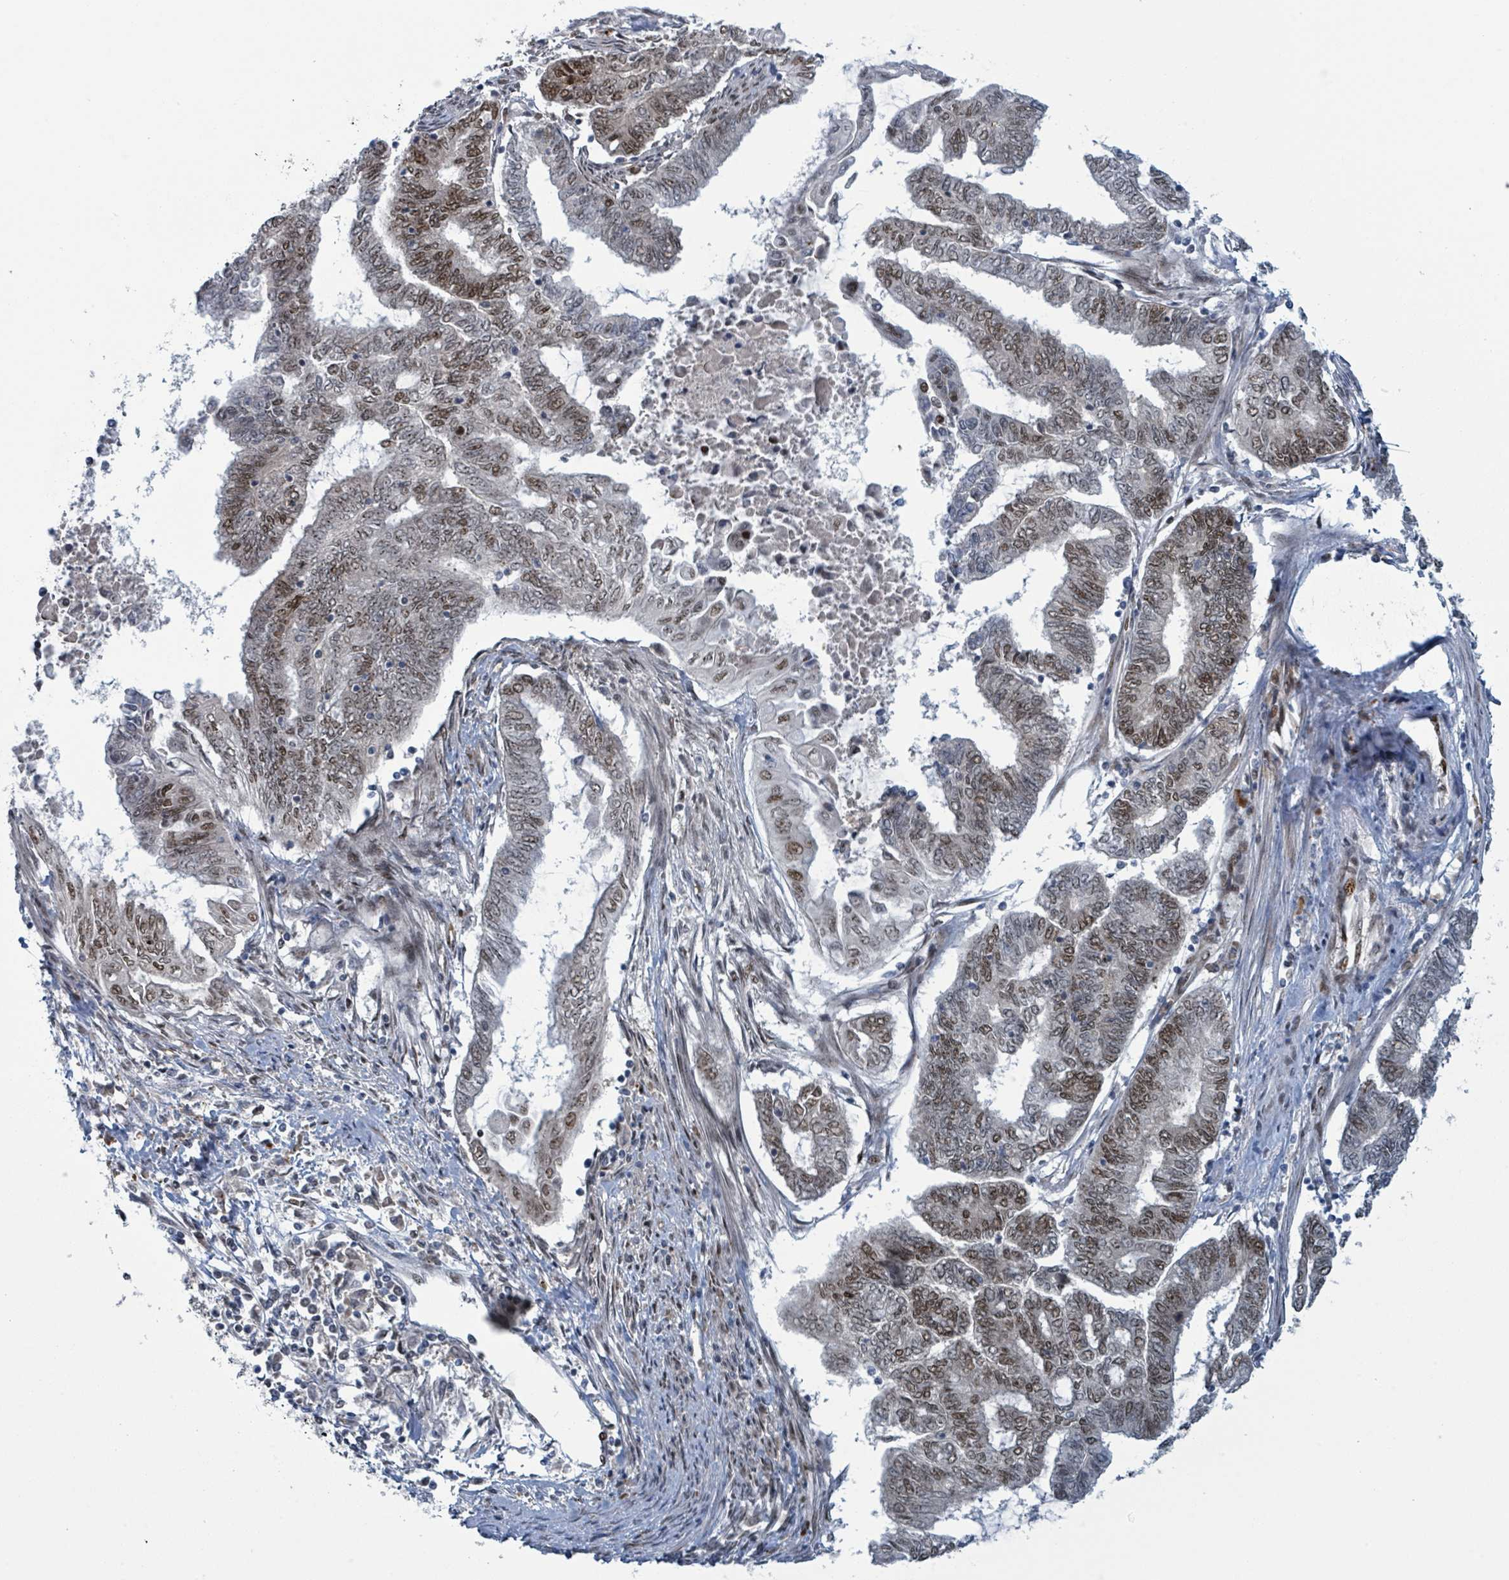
{"staining": {"intensity": "moderate", "quantity": "25%-75%", "location": "nuclear"}, "tissue": "endometrial cancer", "cell_type": "Tumor cells", "image_type": "cancer", "snomed": [{"axis": "morphology", "description": "Adenocarcinoma, NOS"}, {"axis": "topography", "description": "Uterus"}, {"axis": "topography", "description": "Endometrium"}], "caption": "DAB immunohistochemical staining of human endometrial cancer reveals moderate nuclear protein expression in approximately 25%-75% of tumor cells.", "gene": "KLF3", "patient": {"sex": "female", "age": 70}}